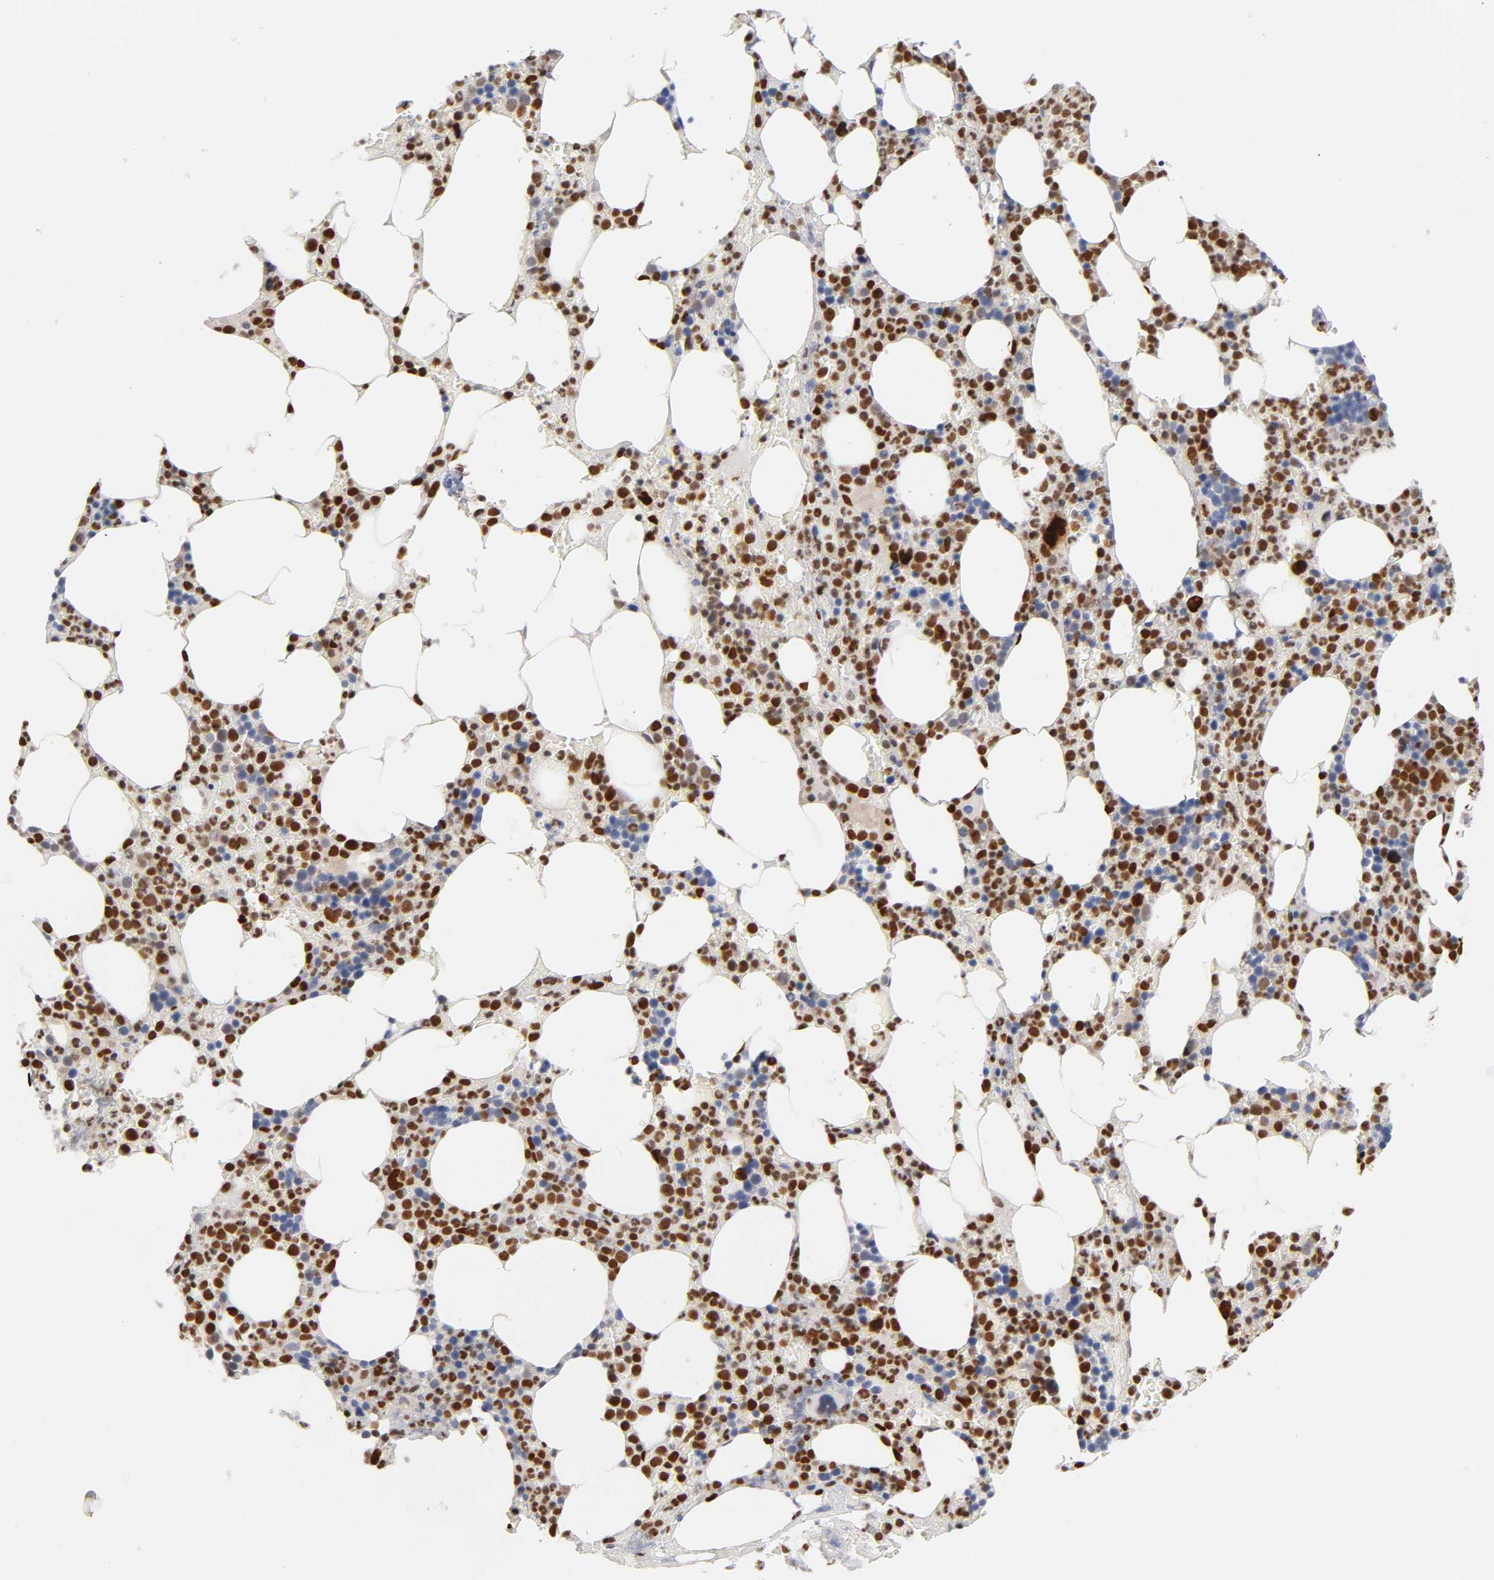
{"staining": {"intensity": "moderate", "quantity": "25%-75%", "location": "cytoplasmic/membranous"}, "tissue": "bone marrow", "cell_type": "Hematopoietic cells", "image_type": "normal", "snomed": [{"axis": "morphology", "description": "Normal tissue, NOS"}, {"axis": "topography", "description": "Bone marrow"}], "caption": "Protein analysis of normal bone marrow demonstrates moderate cytoplasmic/membranous expression in about 25%-75% of hematopoietic cells. Nuclei are stained in blue.", "gene": "RUNX1", "patient": {"sex": "female", "age": 66}}